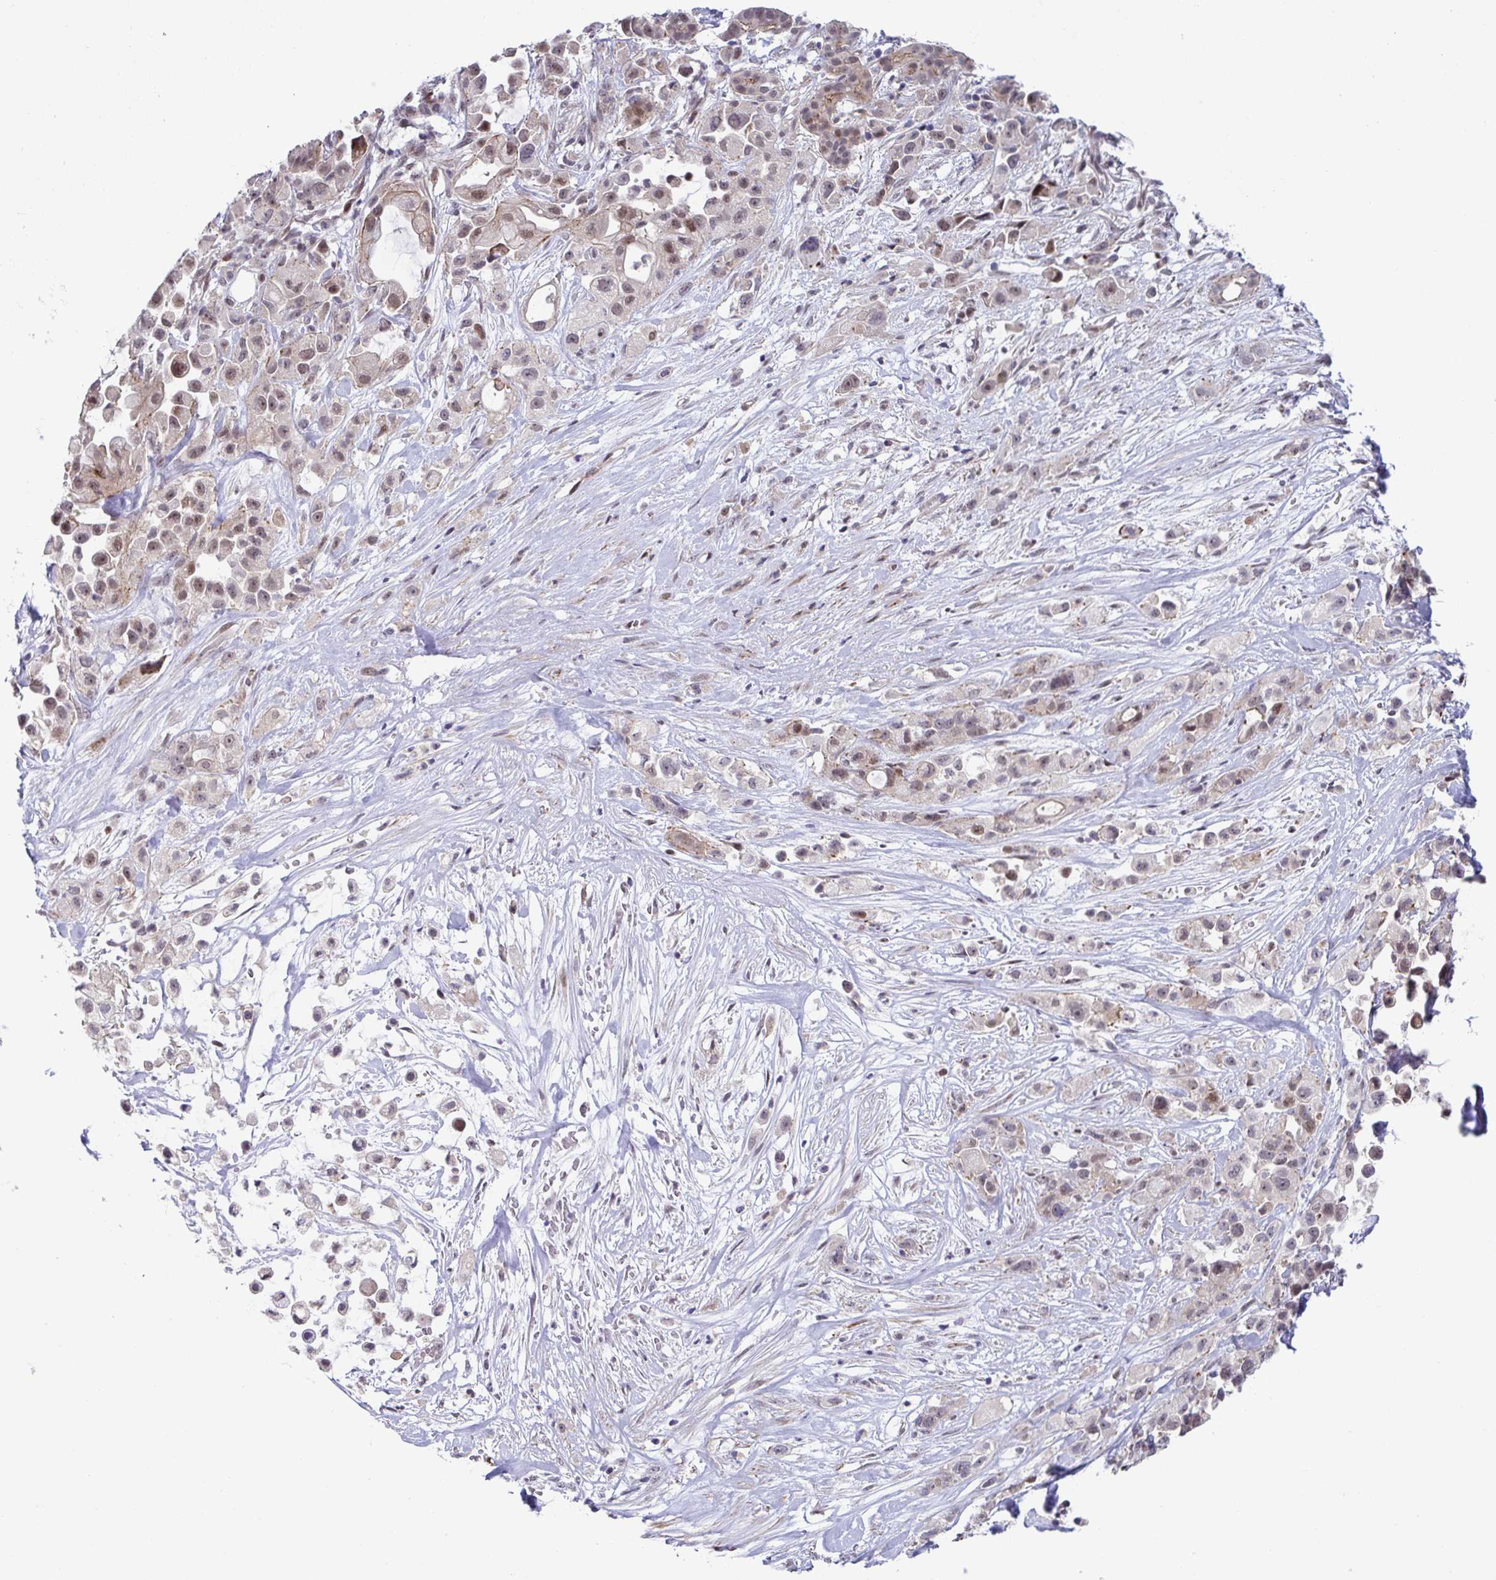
{"staining": {"intensity": "weak", "quantity": ">75%", "location": "nuclear"}, "tissue": "pancreatic cancer", "cell_type": "Tumor cells", "image_type": "cancer", "snomed": [{"axis": "morphology", "description": "Adenocarcinoma, NOS"}, {"axis": "topography", "description": "Pancreas"}], "caption": "Human pancreatic cancer stained with a brown dye demonstrates weak nuclear positive positivity in about >75% of tumor cells.", "gene": "WDR72", "patient": {"sex": "male", "age": 44}}